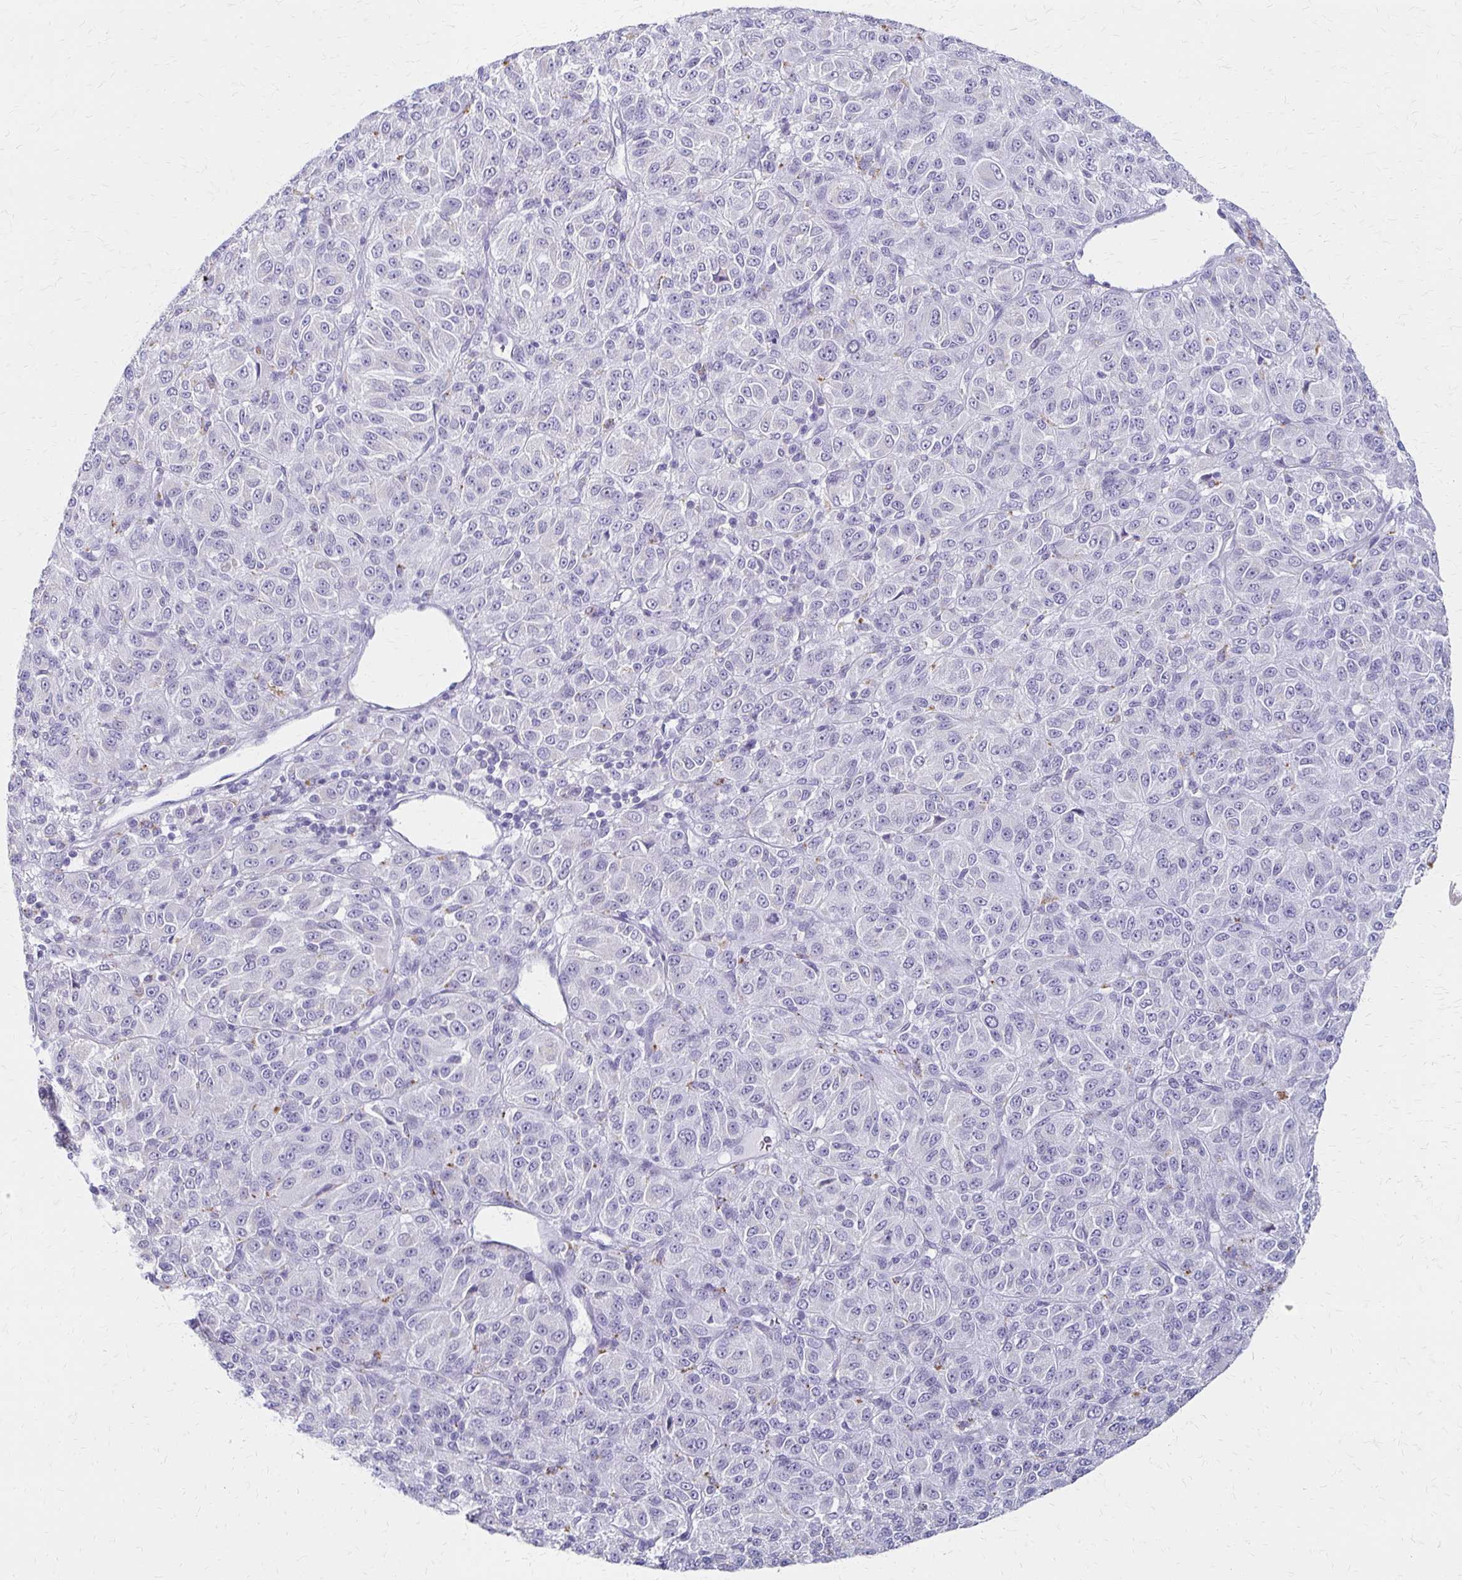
{"staining": {"intensity": "negative", "quantity": "none", "location": "none"}, "tissue": "melanoma", "cell_type": "Tumor cells", "image_type": "cancer", "snomed": [{"axis": "morphology", "description": "Malignant melanoma, Metastatic site"}, {"axis": "topography", "description": "Brain"}], "caption": "The immunohistochemistry (IHC) image has no significant staining in tumor cells of malignant melanoma (metastatic site) tissue.", "gene": "IVL", "patient": {"sex": "female", "age": 56}}